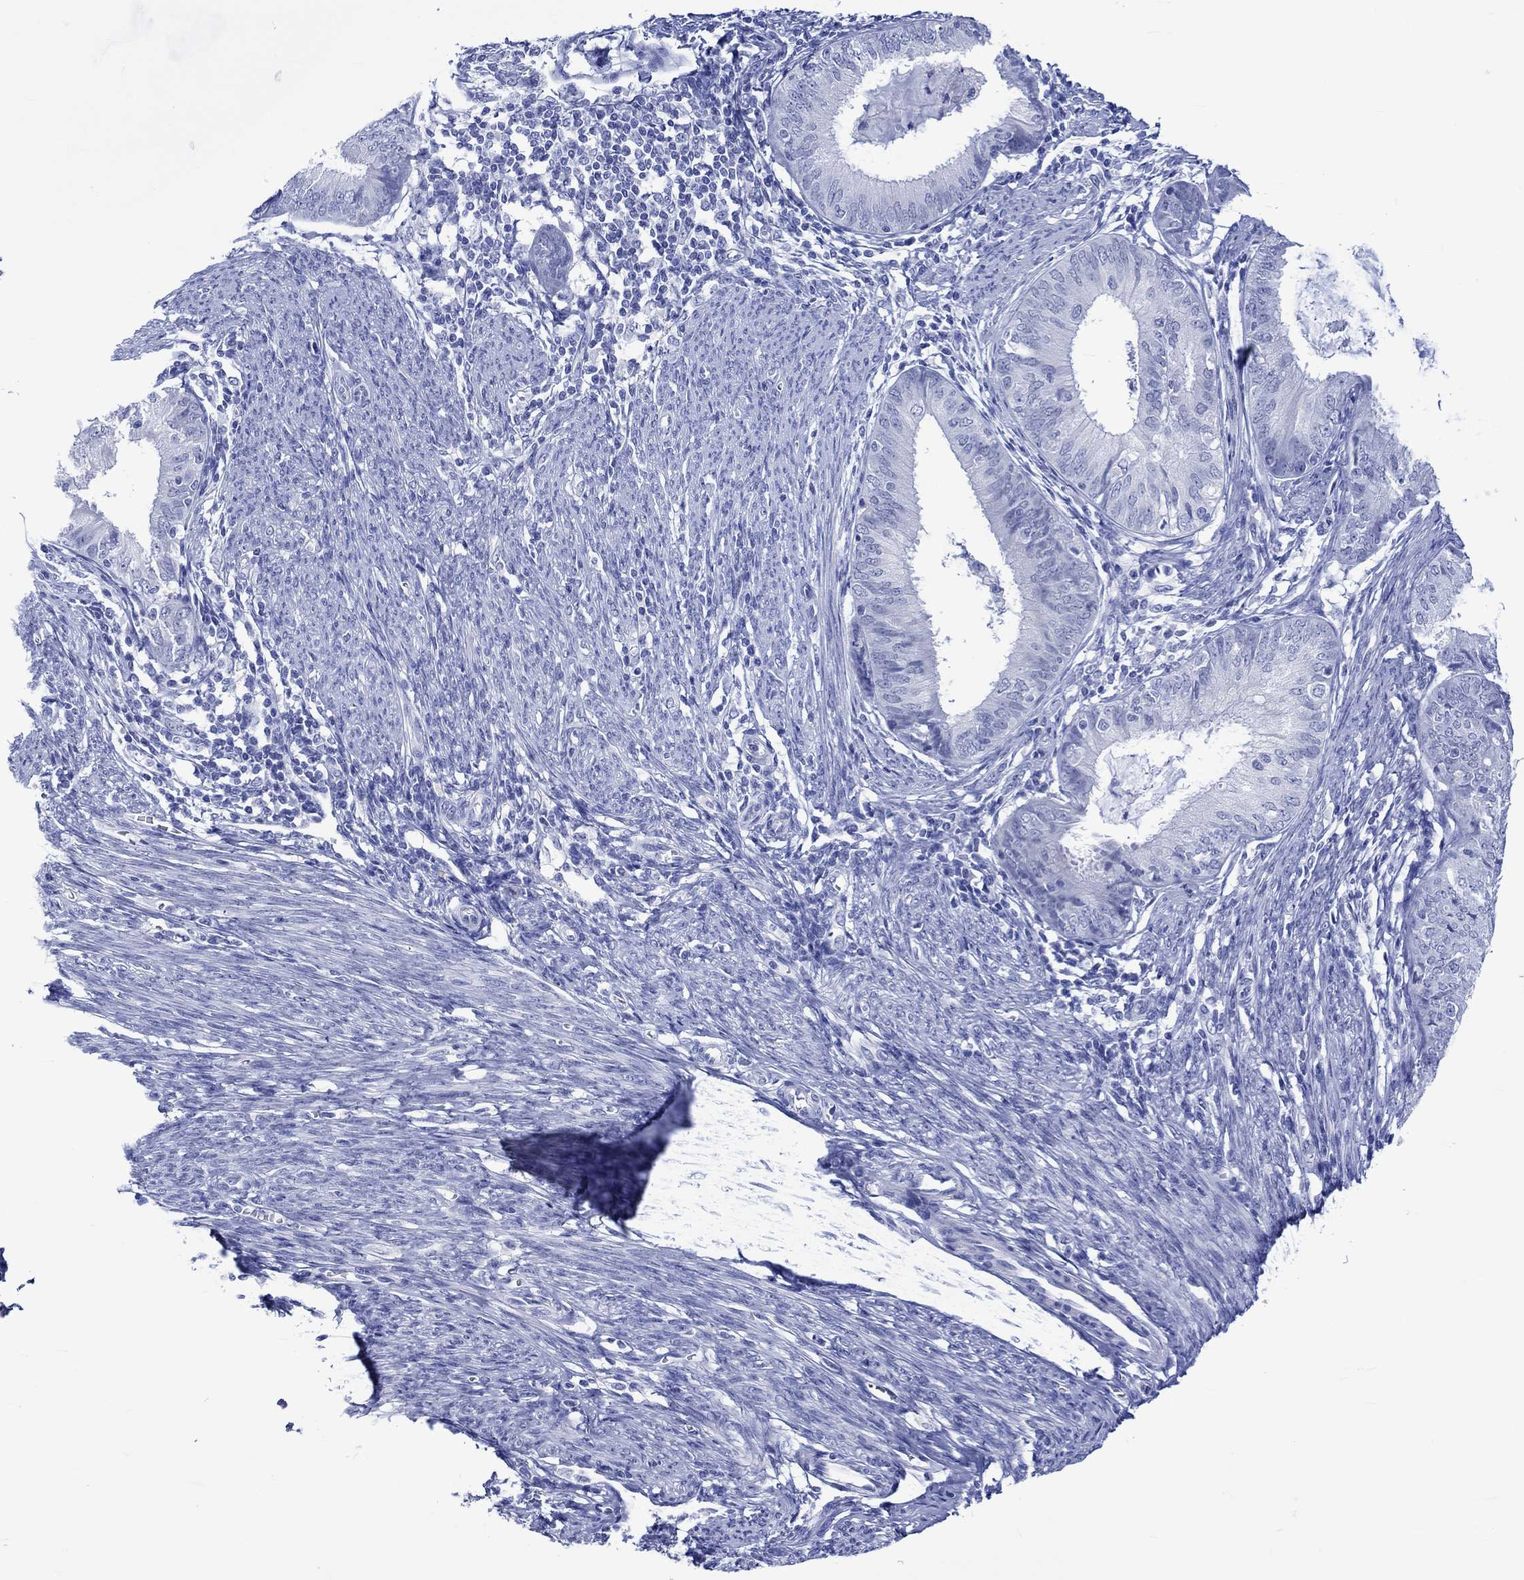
{"staining": {"intensity": "negative", "quantity": "none", "location": "none"}, "tissue": "endometrial cancer", "cell_type": "Tumor cells", "image_type": "cancer", "snomed": [{"axis": "morphology", "description": "Adenocarcinoma, NOS"}, {"axis": "topography", "description": "Endometrium"}], "caption": "High magnification brightfield microscopy of adenocarcinoma (endometrial) stained with DAB (3,3'-diaminobenzidine) (brown) and counterstained with hematoxylin (blue): tumor cells show no significant positivity. (Stains: DAB (3,3'-diaminobenzidine) immunohistochemistry with hematoxylin counter stain, Microscopy: brightfield microscopy at high magnification).", "gene": "KLHL33", "patient": {"sex": "female", "age": 57}}